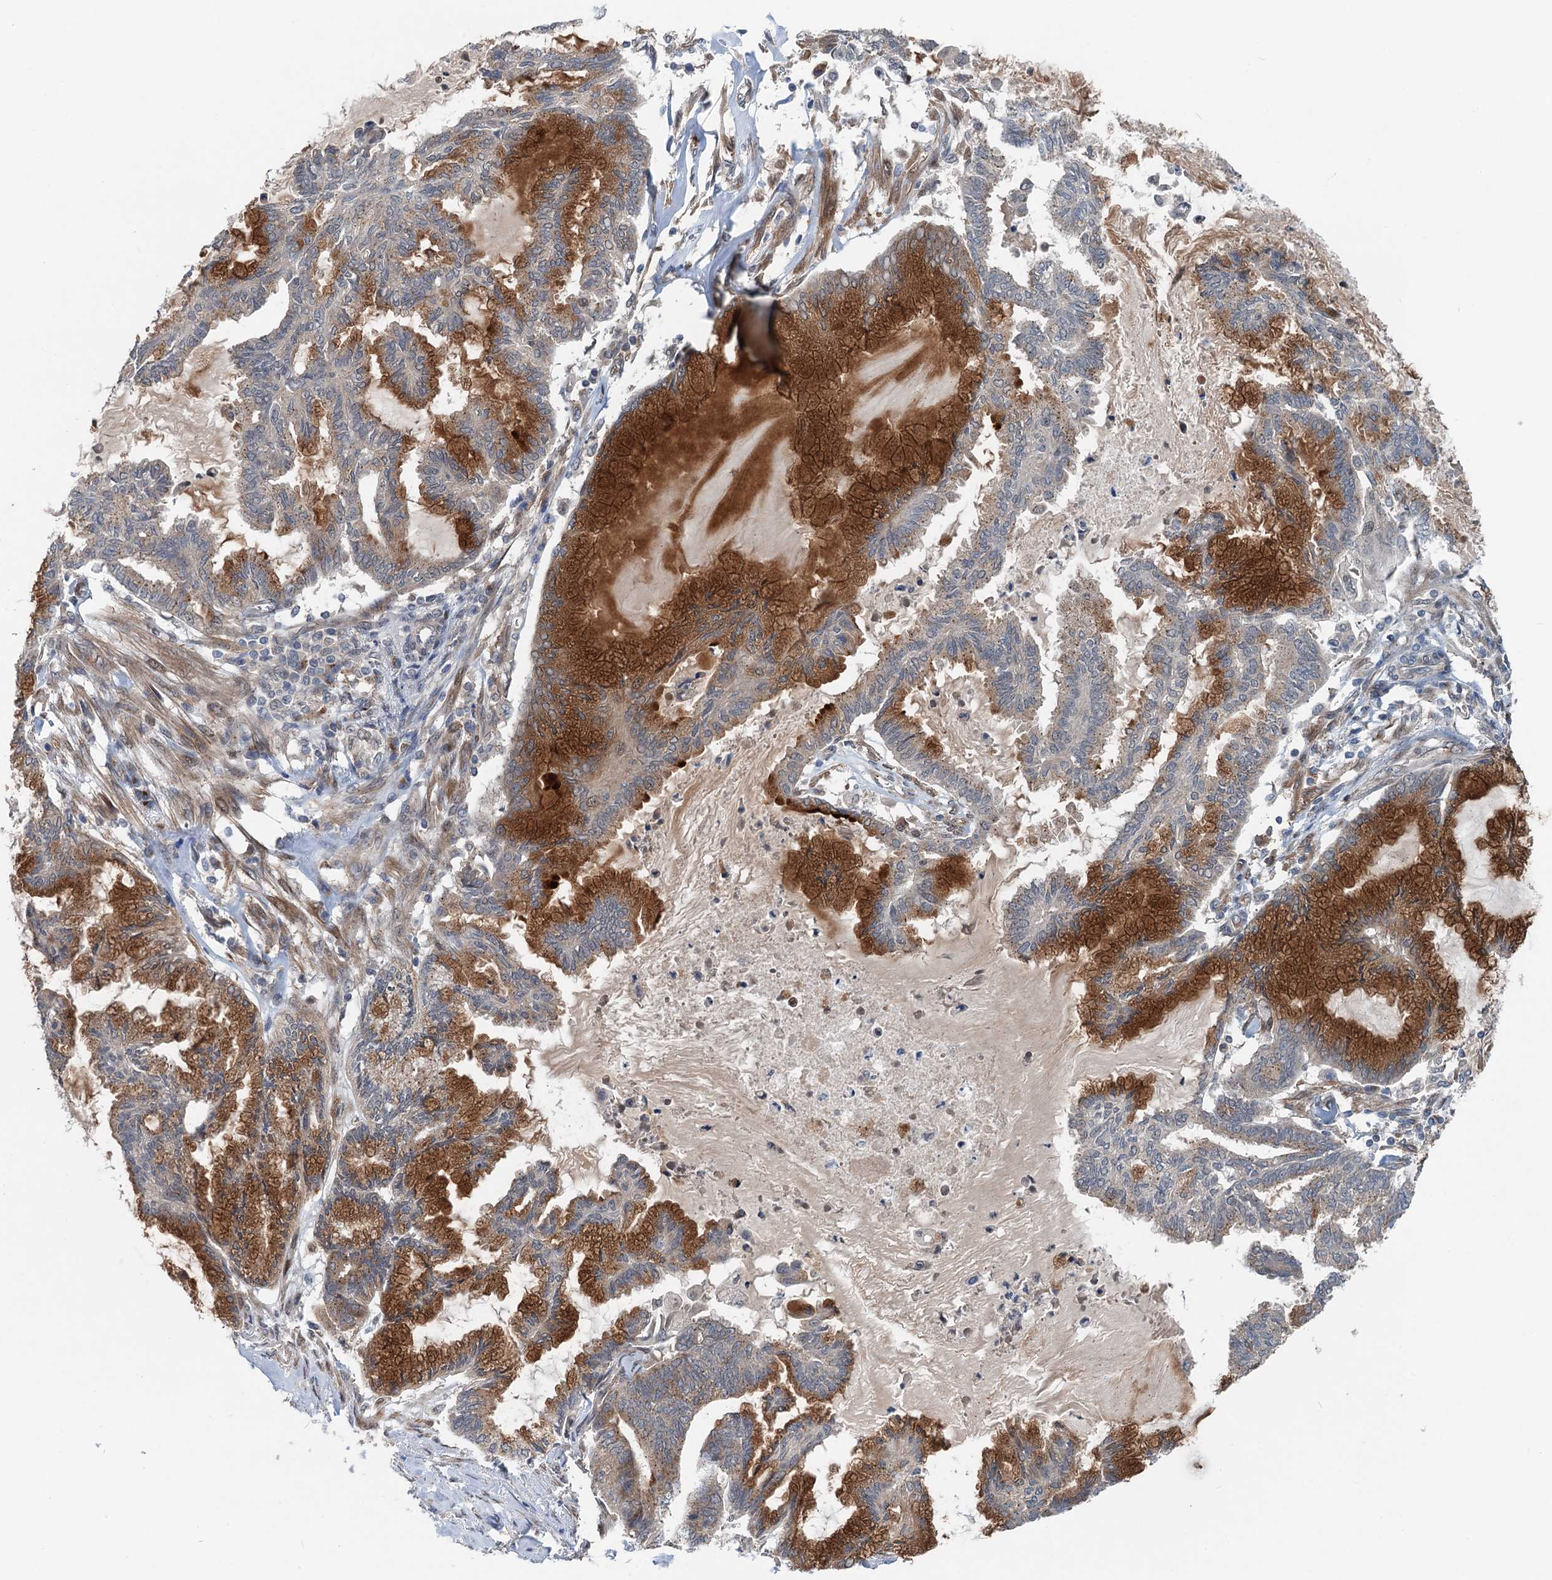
{"staining": {"intensity": "strong", "quantity": "25%-75%", "location": "cytoplasmic/membranous"}, "tissue": "endometrial cancer", "cell_type": "Tumor cells", "image_type": "cancer", "snomed": [{"axis": "morphology", "description": "Adenocarcinoma, NOS"}, {"axis": "topography", "description": "Endometrium"}], "caption": "IHC histopathology image of adenocarcinoma (endometrial) stained for a protein (brown), which shows high levels of strong cytoplasmic/membranous positivity in approximately 25%-75% of tumor cells.", "gene": "DYNC2I2", "patient": {"sex": "female", "age": 86}}